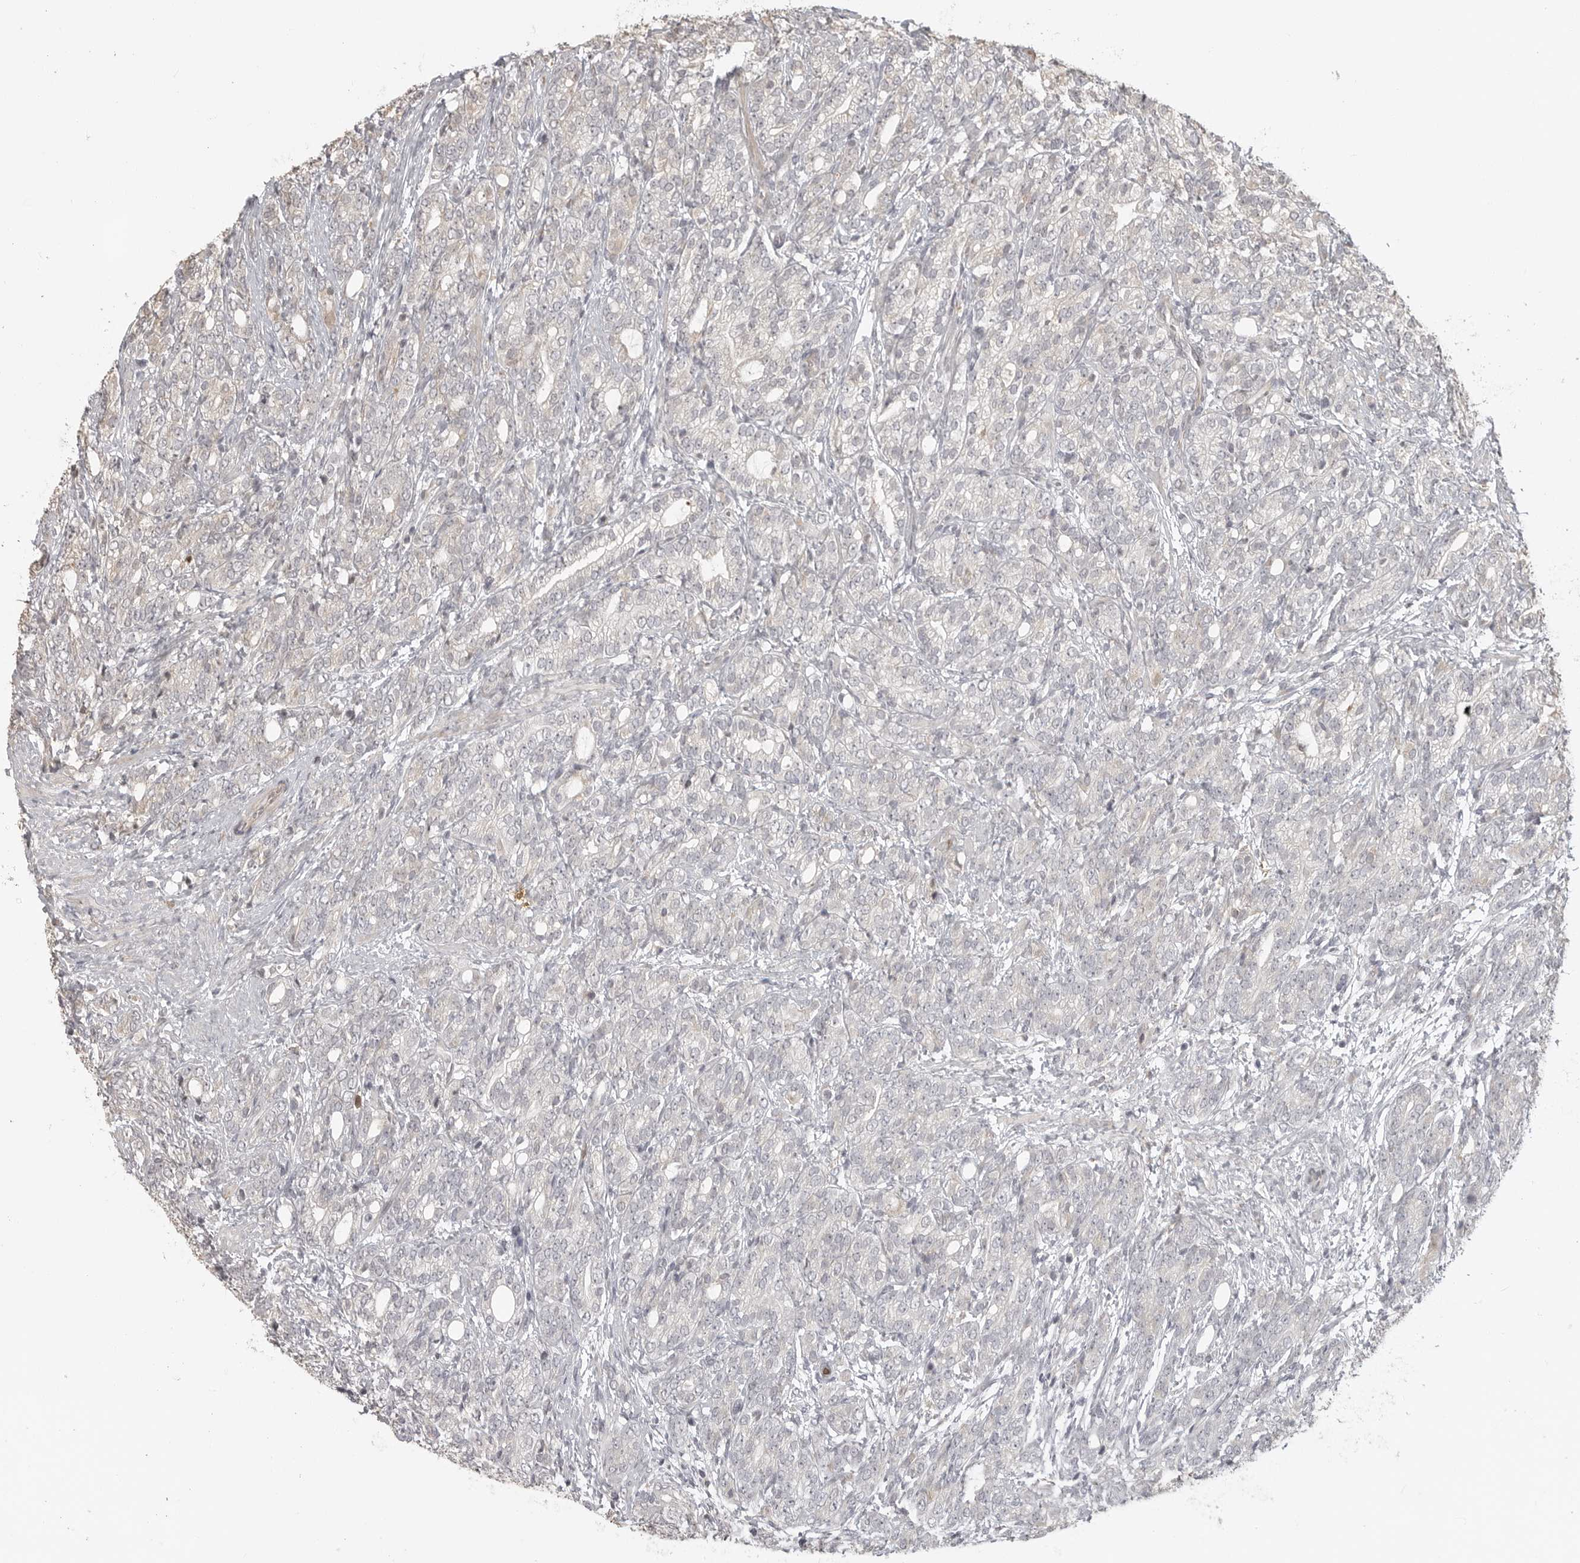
{"staining": {"intensity": "negative", "quantity": "none", "location": "none"}, "tissue": "prostate cancer", "cell_type": "Tumor cells", "image_type": "cancer", "snomed": [{"axis": "morphology", "description": "Adenocarcinoma, High grade"}, {"axis": "topography", "description": "Prostate"}], "caption": "Protein analysis of prostate adenocarcinoma (high-grade) exhibits no significant staining in tumor cells.", "gene": "IDO1", "patient": {"sex": "male", "age": 57}}